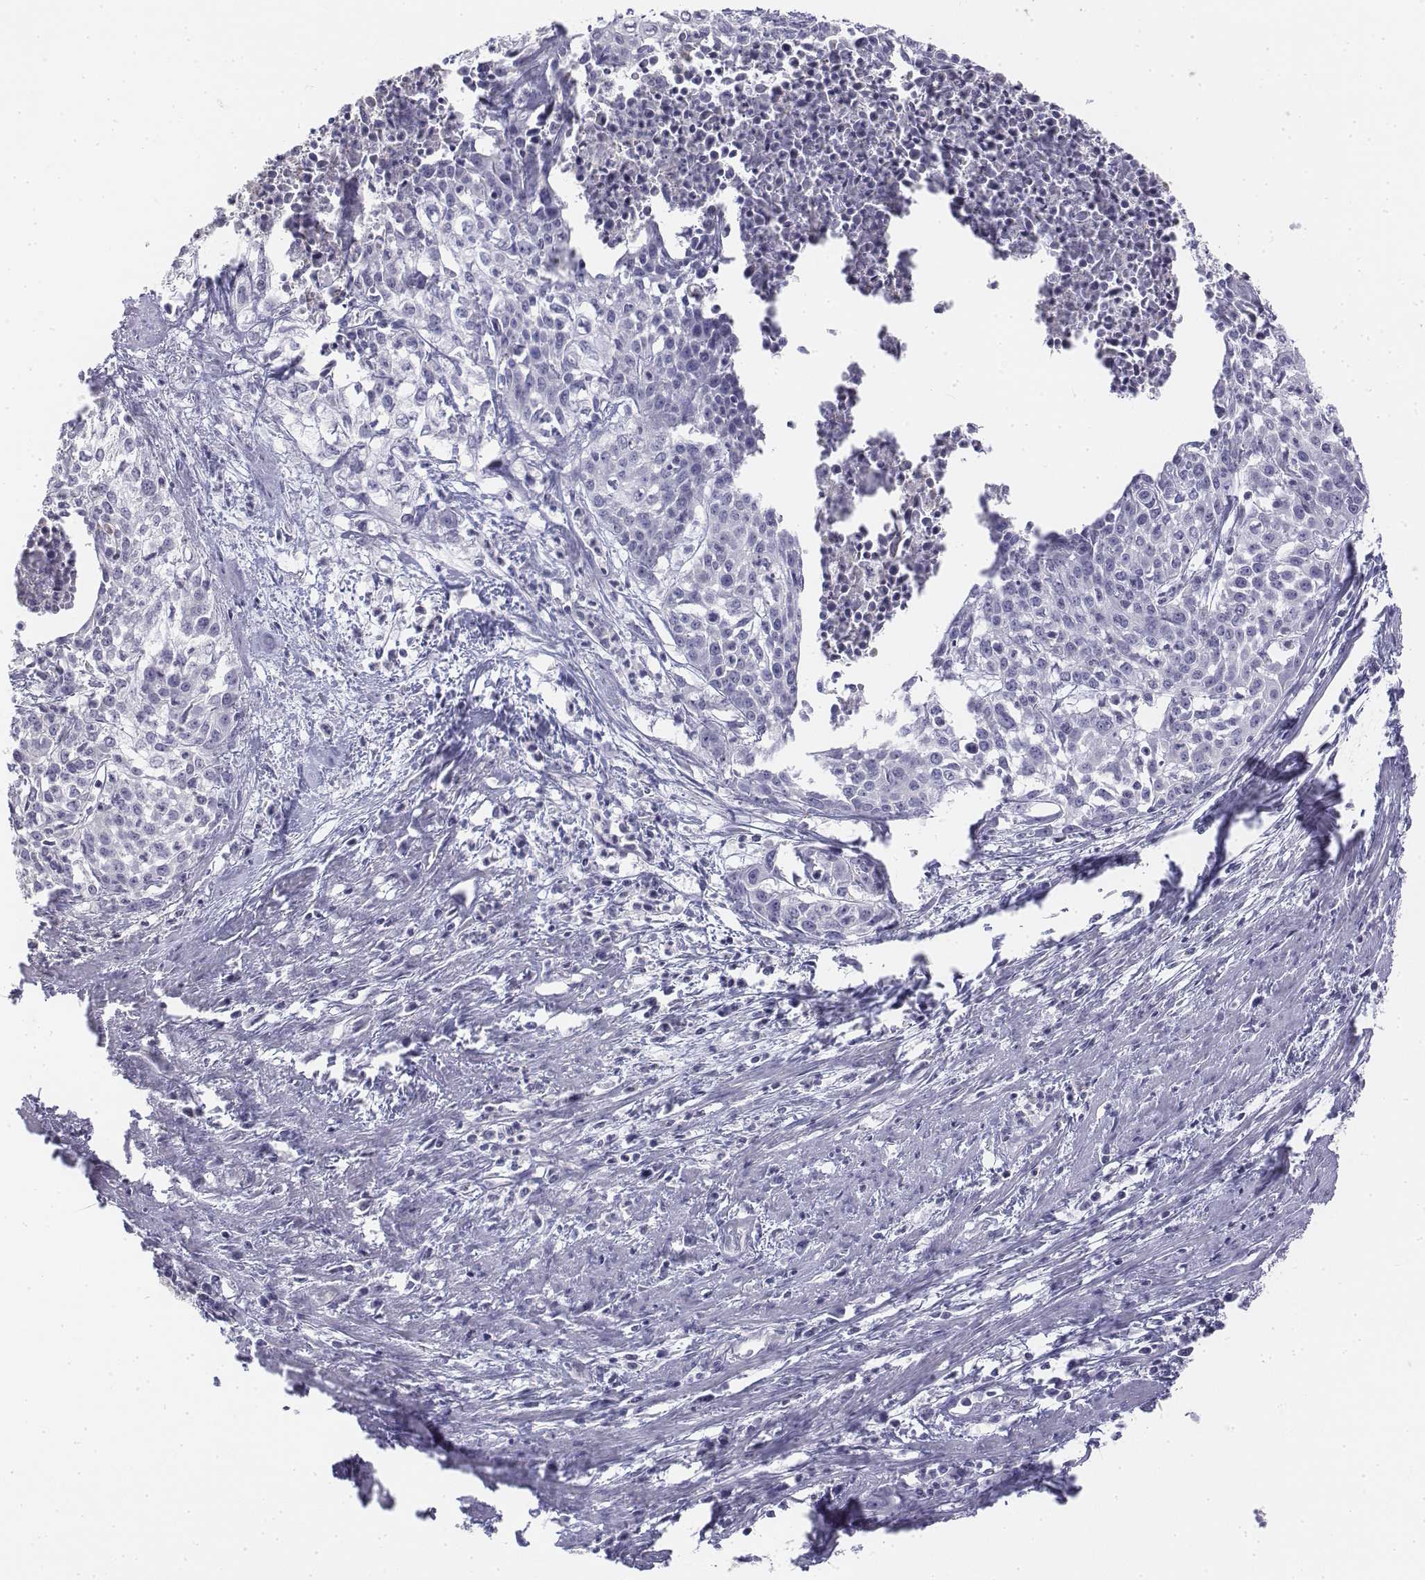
{"staining": {"intensity": "negative", "quantity": "none", "location": "none"}, "tissue": "cervical cancer", "cell_type": "Tumor cells", "image_type": "cancer", "snomed": [{"axis": "morphology", "description": "Squamous cell carcinoma, NOS"}, {"axis": "topography", "description": "Cervix"}], "caption": "Image shows no protein positivity in tumor cells of cervical cancer tissue.", "gene": "LGSN", "patient": {"sex": "female", "age": 39}}